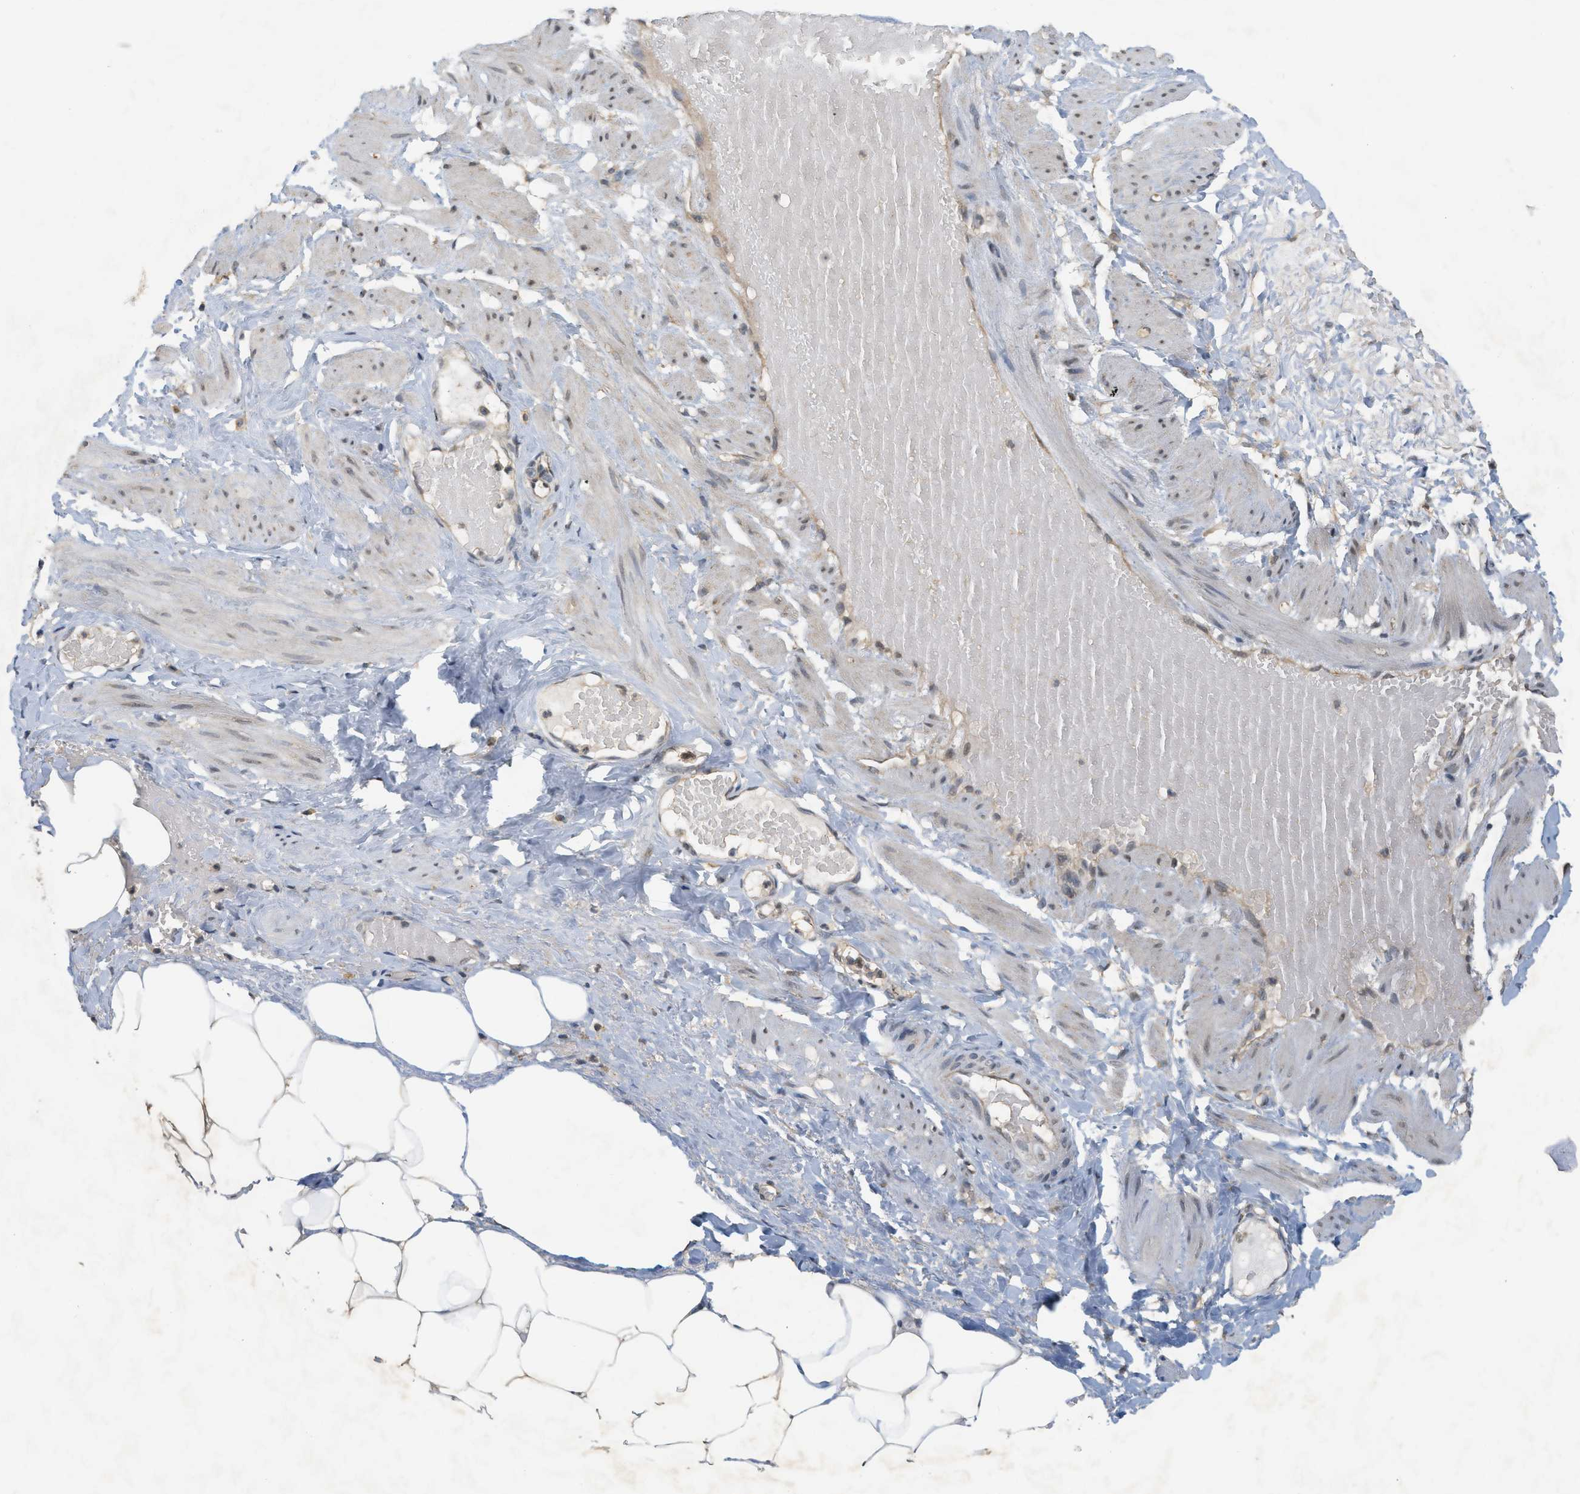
{"staining": {"intensity": "negative", "quantity": "none", "location": "none"}, "tissue": "adipose tissue", "cell_type": "Adipocytes", "image_type": "normal", "snomed": [{"axis": "morphology", "description": "Normal tissue, NOS"}, {"axis": "topography", "description": "Soft tissue"}, {"axis": "topography", "description": "Vascular tissue"}], "caption": "This image is of unremarkable adipose tissue stained with immunohistochemistry to label a protein in brown with the nuclei are counter-stained blue. There is no positivity in adipocytes. (DAB IHC visualized using brightfield microscopy, high magnification).", "gene": "PRKD1", "patient": {"sex": "female", "age": 35}}